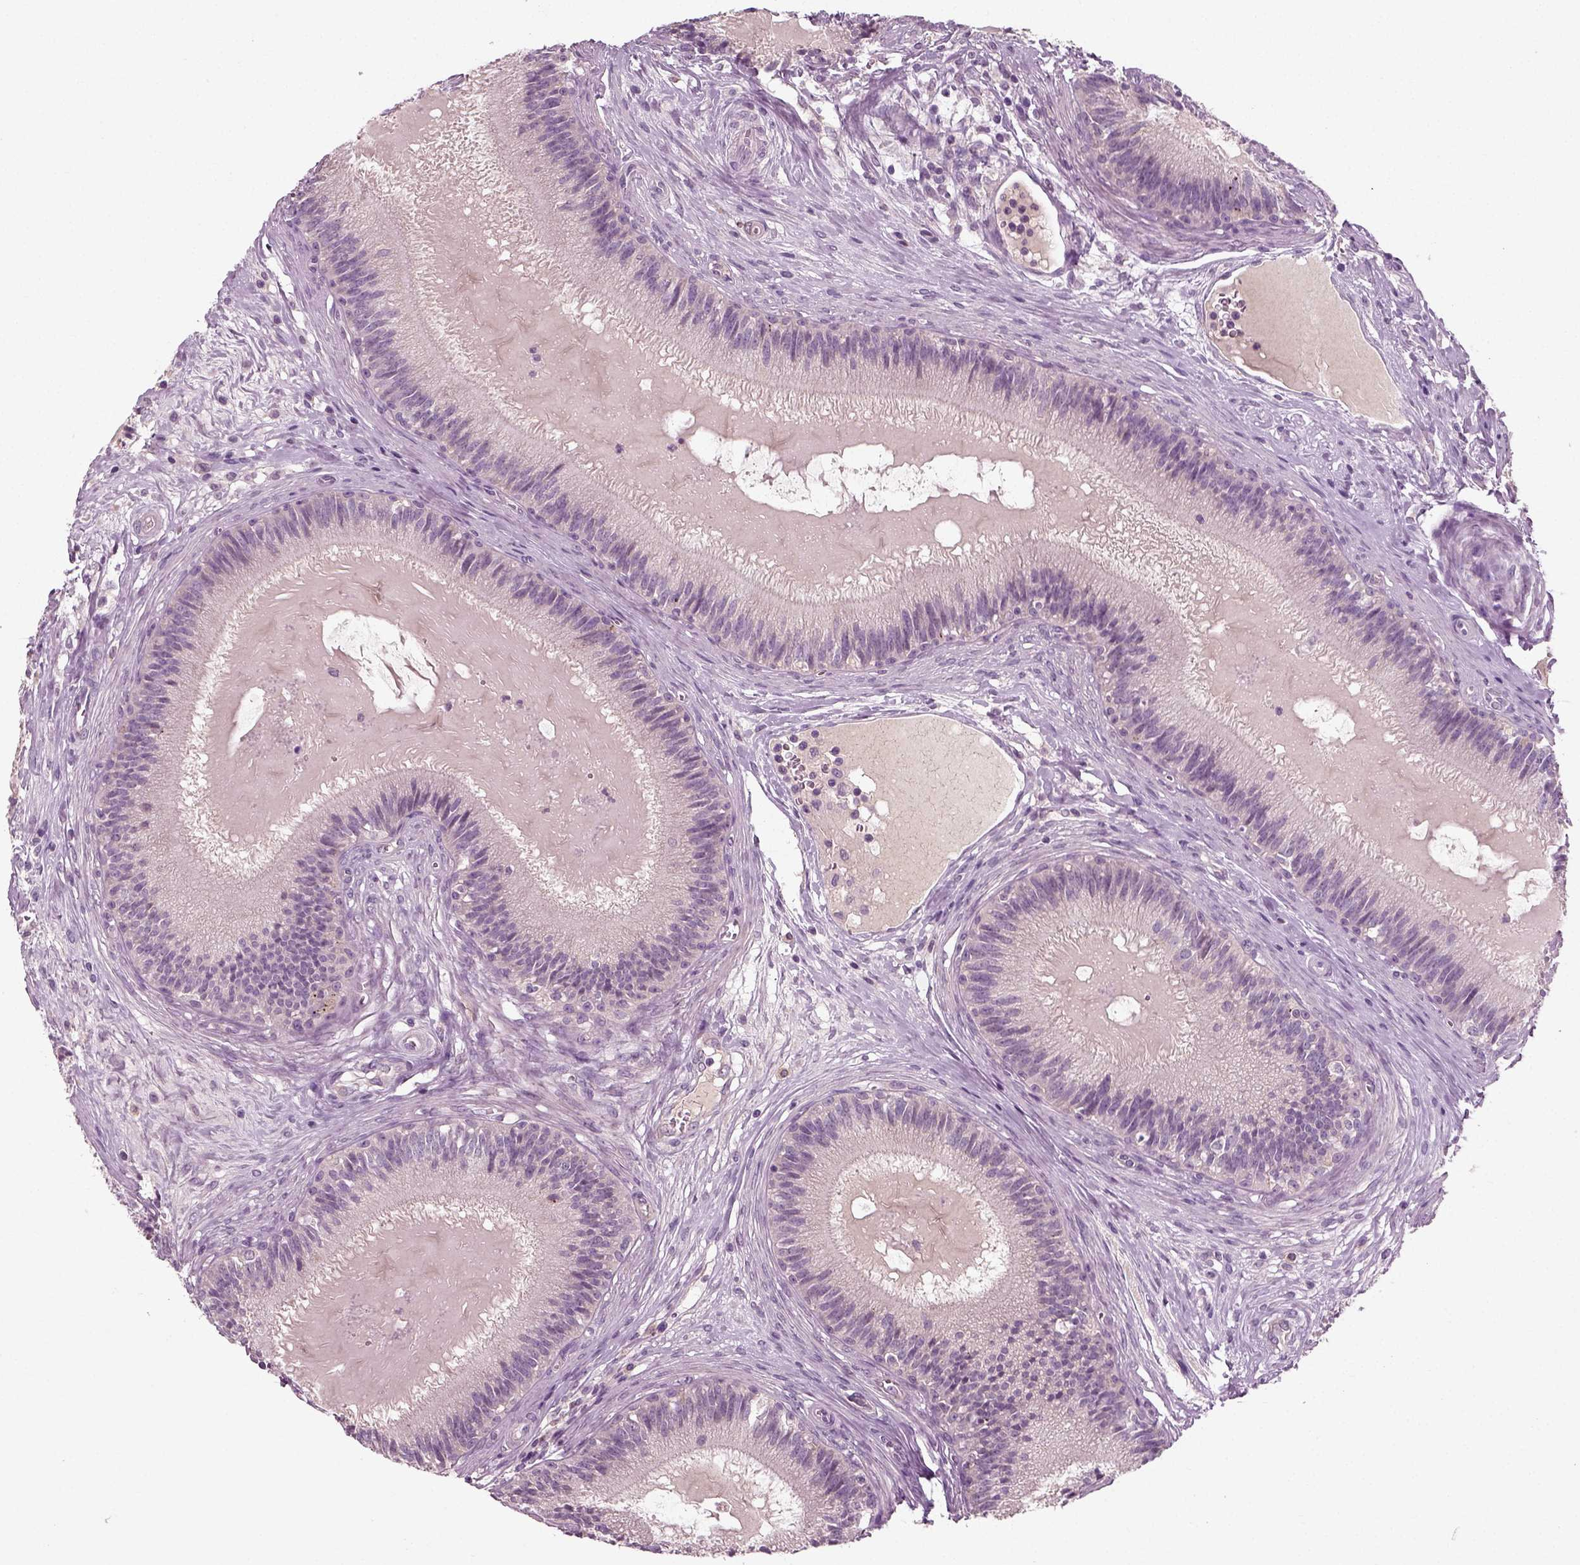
{"staining": {"intensity": "weak", "quantity": "<25%", "location": "cytoplasmic/membranous"}, "tissue": "epididymis", "cell_type": "Glandular cells", "image_type": "normal", "snomed": [{"axis": "morphology", "description": "Normal tissue, NOS"}, {"axis": "topography", "description": "Epididymis"}], "caption": "Immunohistochemical staining of normal human epididymis exhibits no significant expression in glandular cells.", "gene": "RND2", "patient": {"sex": "male", "age": 27}}